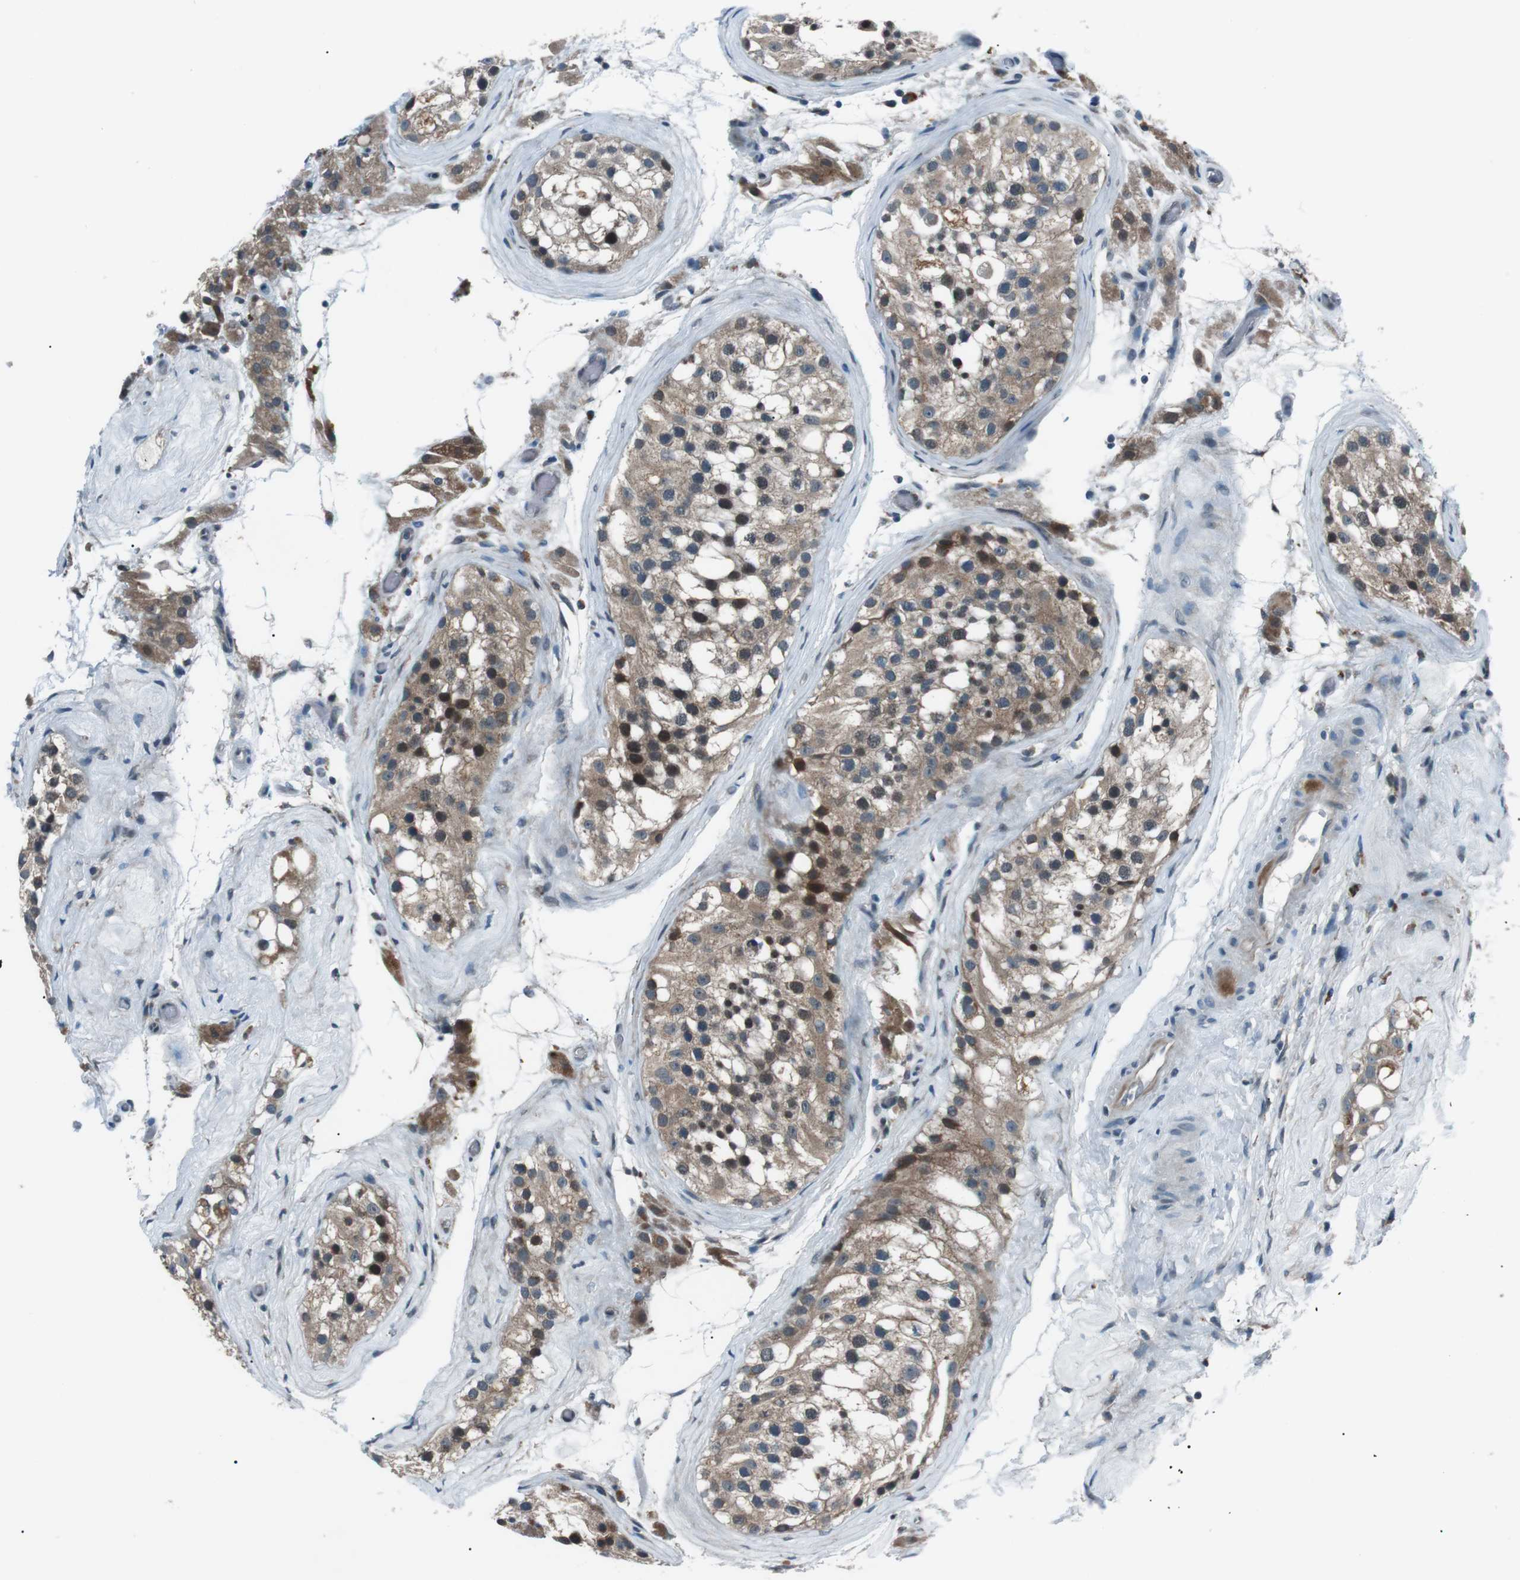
{"staining": {"intensity": "moderate", "quantity": ">75%", "location": "cytoplasmic/membranous"}, "tissue": "testis", "cell_type": "Cells in seminiferous ducts", "image_type": "normal", "snomed": [{"axis": "morphology", "description": "Normal tissue, NOS"}, {"axis": "morphology", "description": "Seminoma, NOS"}, {"axis": "topography", "description": "Testis"}], "caption": "DAB immunohistochemical staining of normal testis displays moderate cytoplasmic/membranous protein expression in about >75% of cells in seminiferous ducts. (DAB (3,3'-diaminobenzidine) = brown stain, brightfield microscopy at high magnification).", "gene": "LRIG2", "patient": {"sex": "male", "age": 71}}